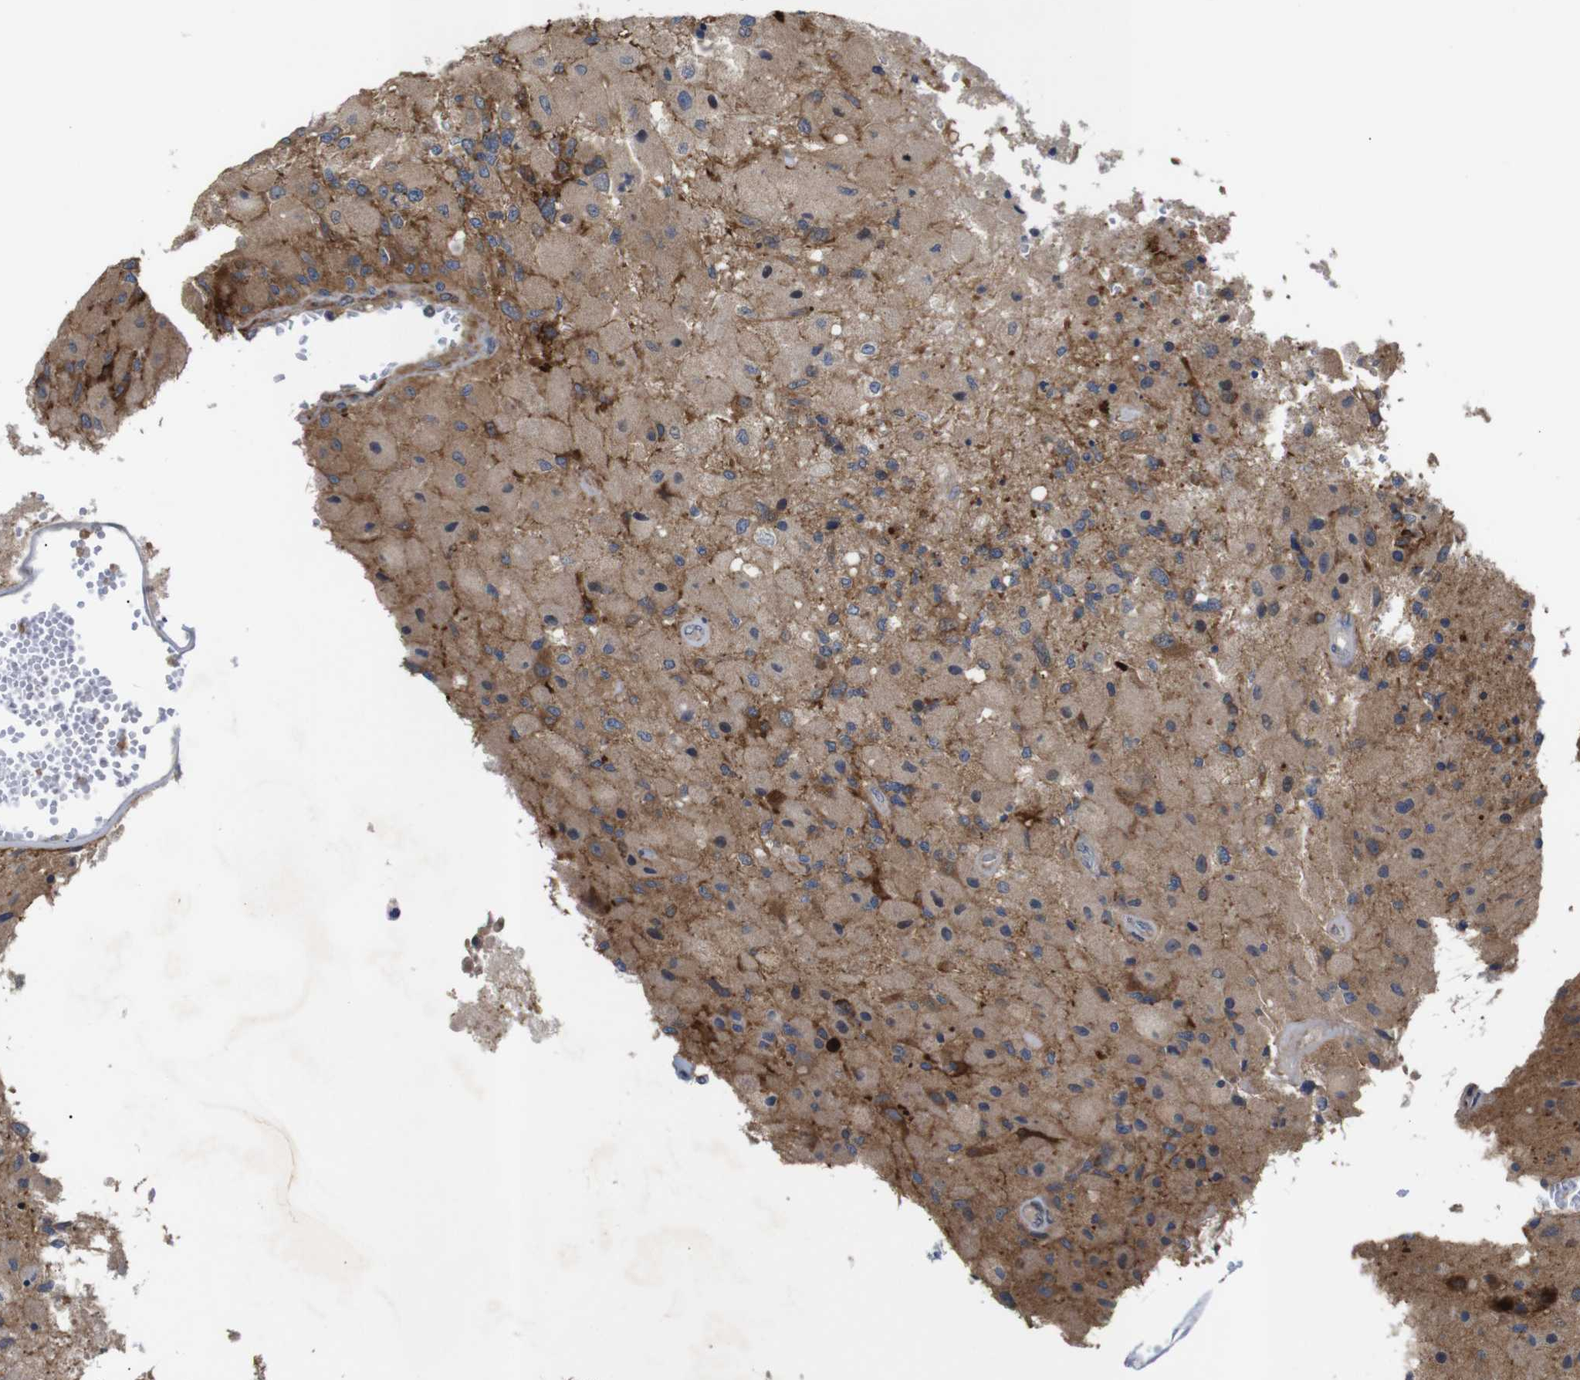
{"staining": {"intensity": "moderate", "quantity": ">75%", "location": "cytoplasmic/membranous"}, "tissue": "glioma", "cell_type": "Tumor cells", "image_type": "cancer", "snomed": [{"axis": "morphology", "description": "Normal tissue, NOS"}, {"axis": "morphology", "description": "Glioma, malignant, High grade"}, {"axis": "topography", "description": "Cerebral cortex"}], "caption": "IHC micrograph of glioma stained for a protein (brown), which reveals medium levels of moderate cytoplasmic/membranous staining in about >75% of tumor cells.", "gene": "P3H2", "patient": {"sex": "male", "age": 77}}